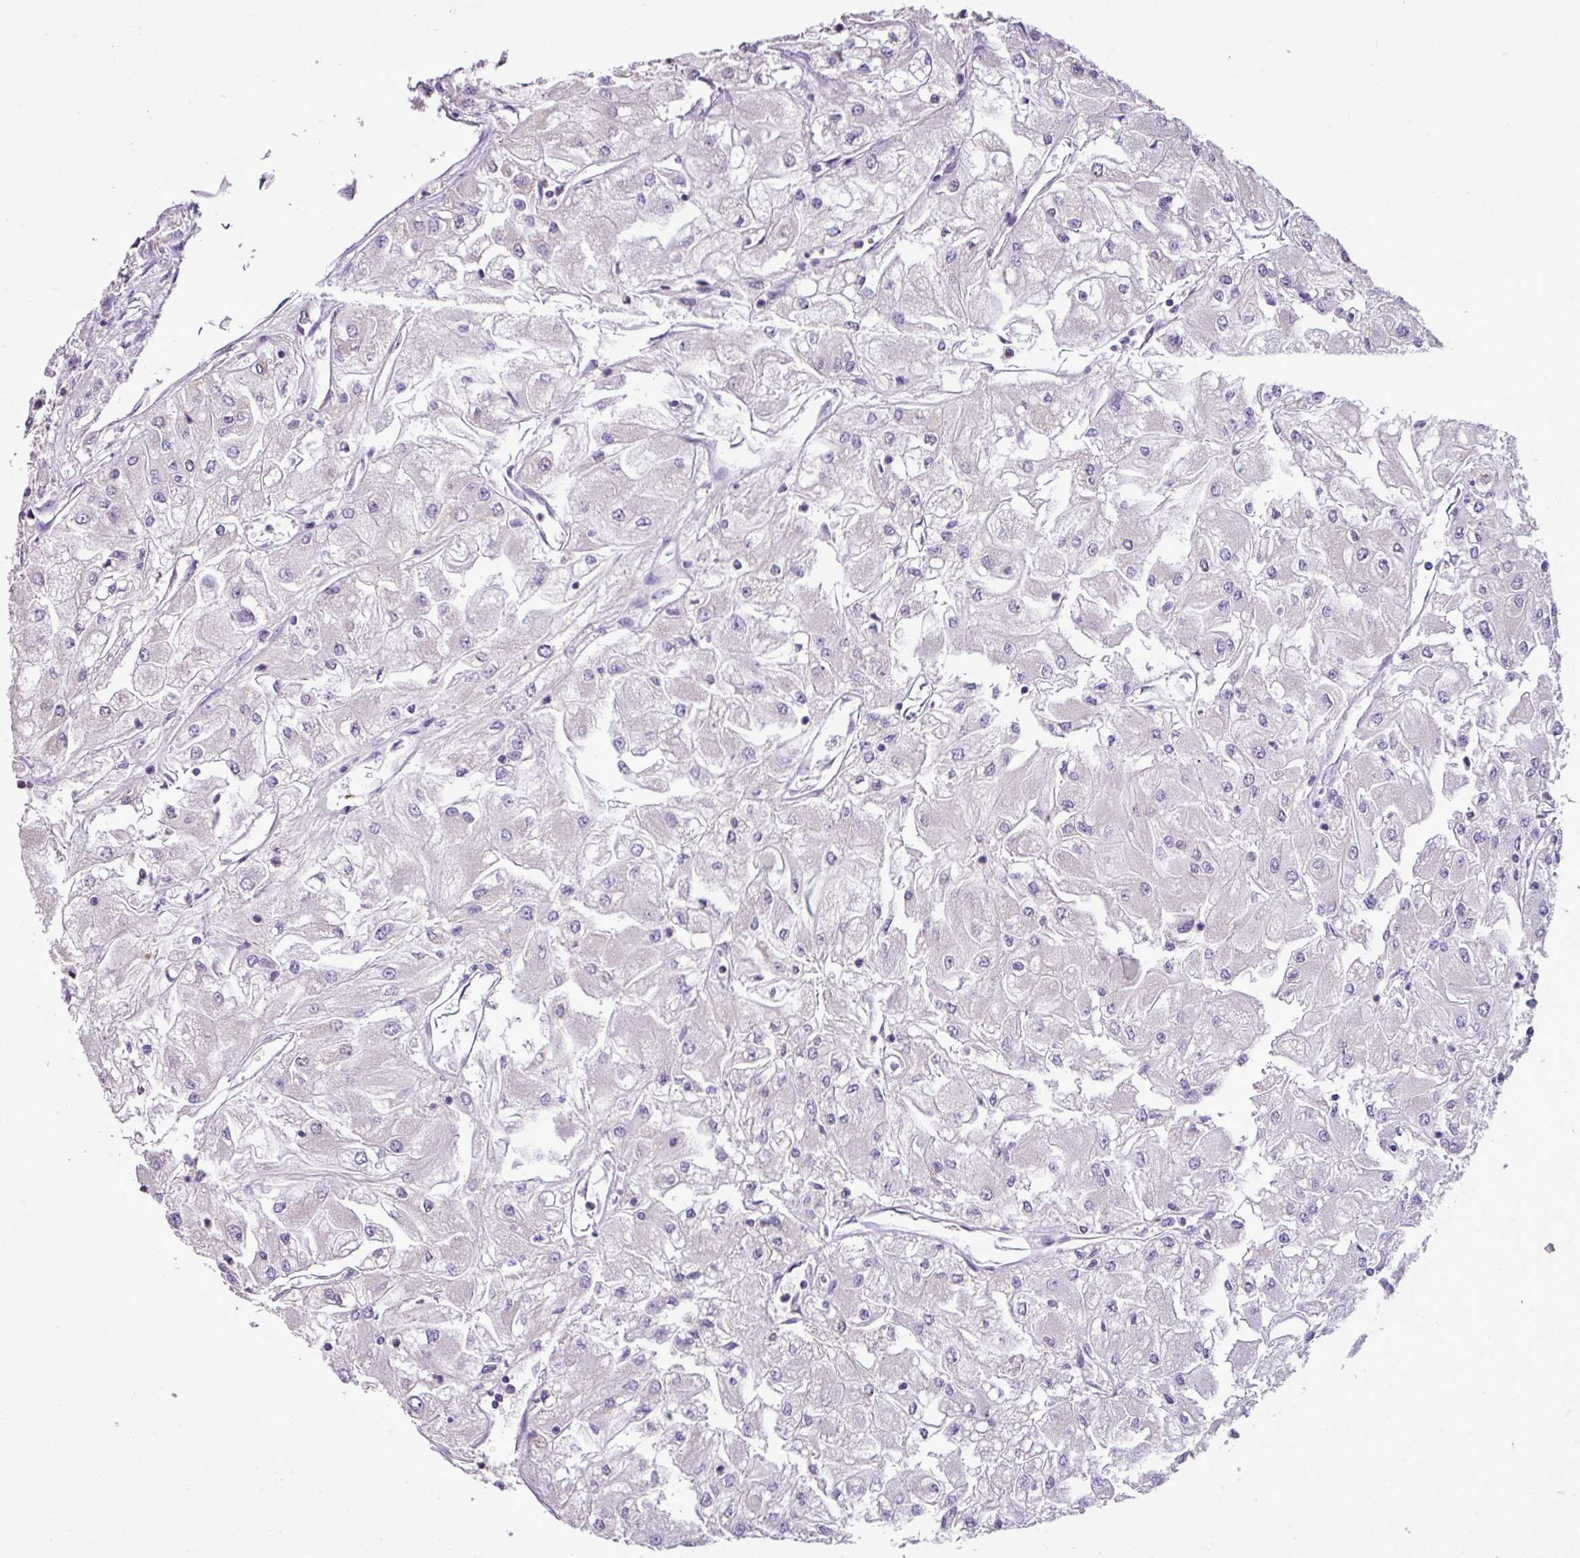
{"staining": {"intensity": "negative", "quantity": "none", "location": "none"}, "tissue": "renal cancer", "cell_type": "Tumor cells", "image_type": "cancer", "snomed": [{"axis": "morphology", "description": "Adenocarcinoma, NOS"}, {"axis": "topography", "description": "Kidney"}], "caption": "The IHC photomicrograph has no significant staining in tumor cells of adenocarcinoma (renal) tissue.", "gene": "ALDH2", "patient": {"sex": "male", "age": 80}}